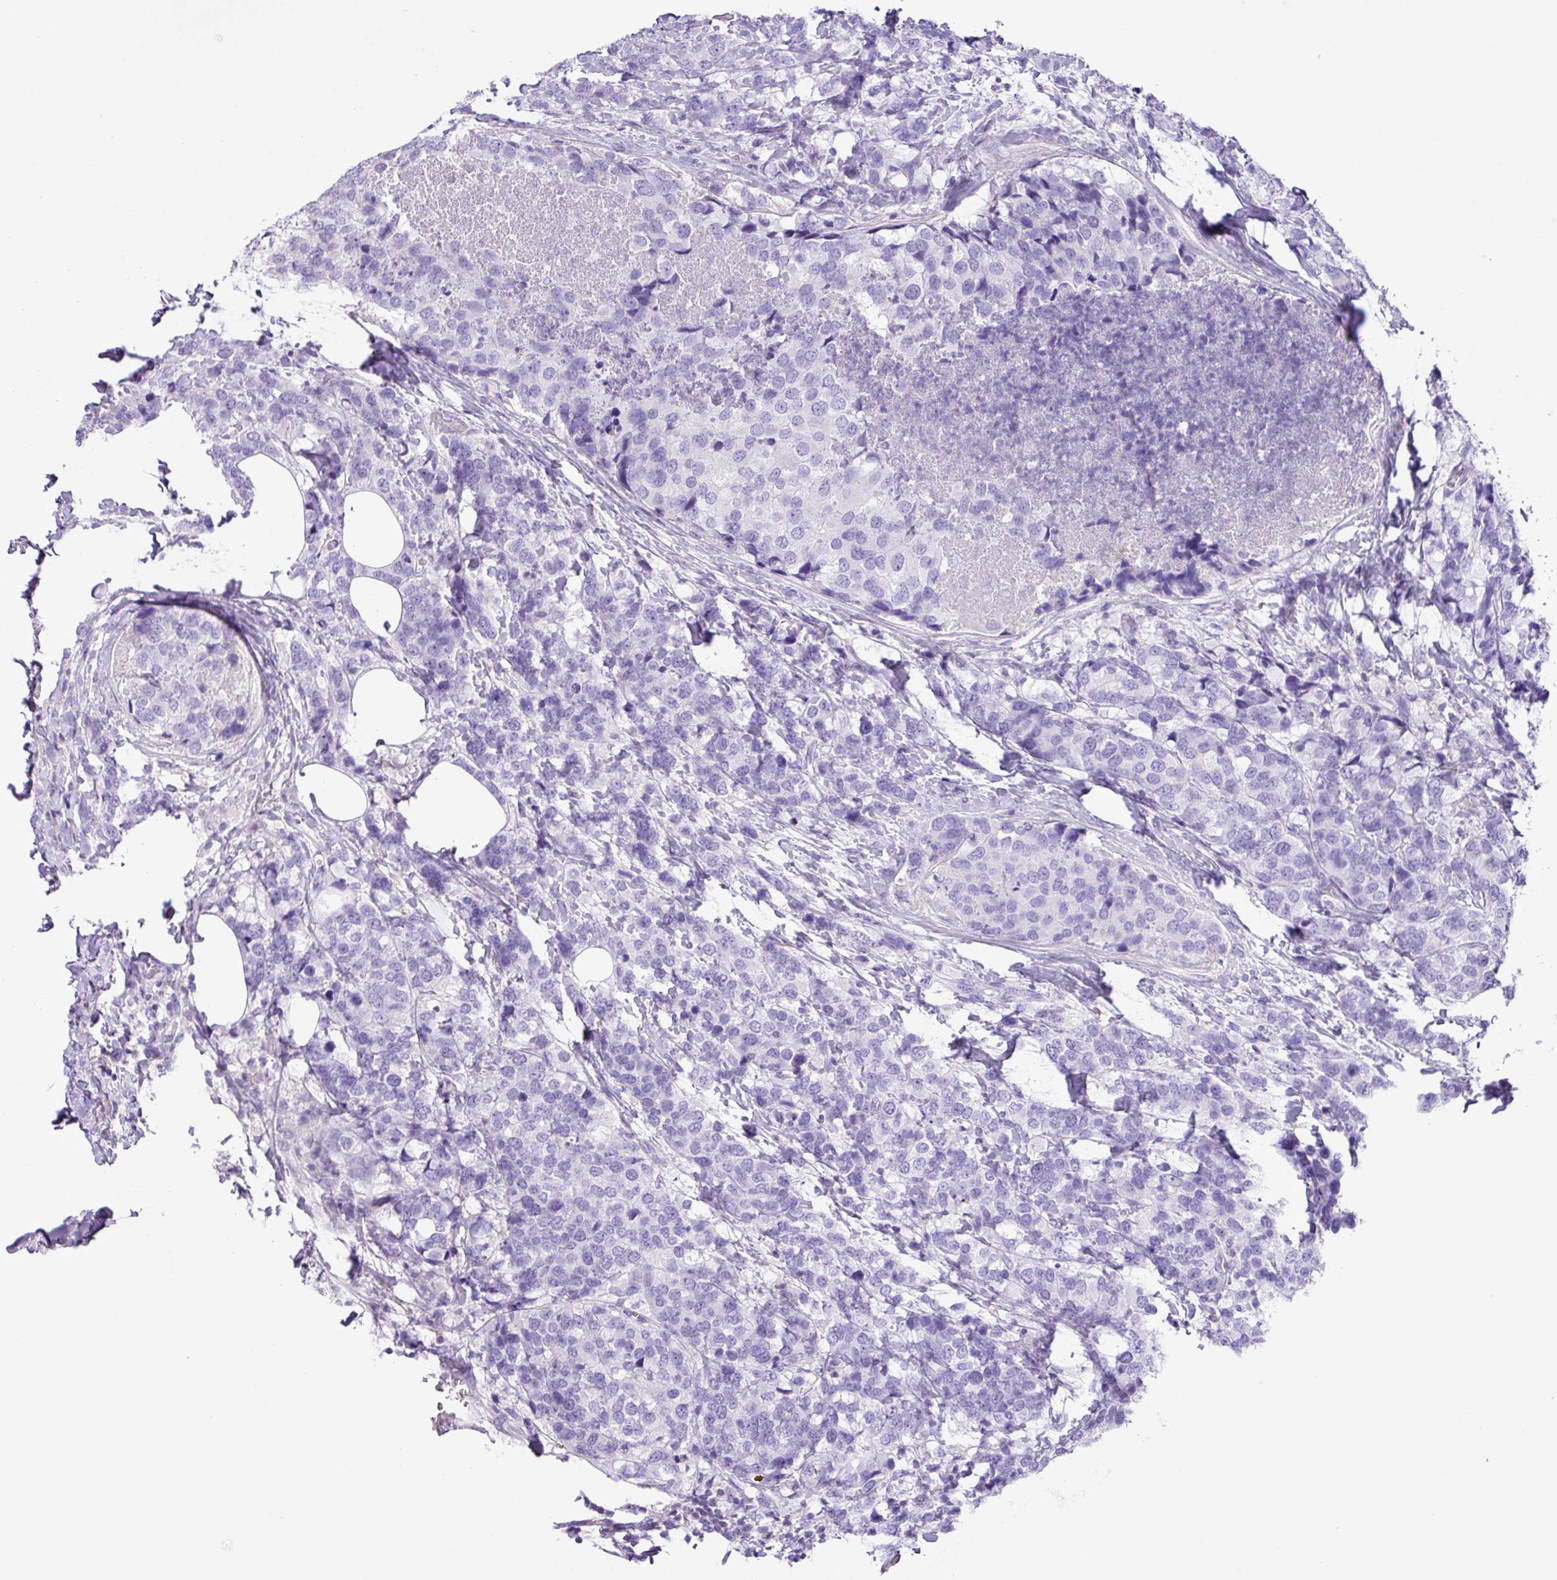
{"staining": {"intensity": "negative", "quantity": "none", "location": "none"}, "tissue": "breast cancer", "cell_type": "Tumor cells", "image_type": "cancer", "snomed": [{"axis": "morphology", "description": "Lobular carcinoma"}, {"axis": "topography", "description": "Breast"}], "caption": "This photomicrograph is of breast cancer stained with immunohistochemistry (IHC) to label a protein in brown with the nuclei are counter-stained blue. There is no expression in tumor cells. The staining was performed using DAB (3,3'-diaminobenzidine) to visualize the protein expression in brown, while the nuclei were stained in blue with hematoxylin (Magnification: 20x).", "gene": "ZNF334", "patient": {"sex": "female", "age": 59}}